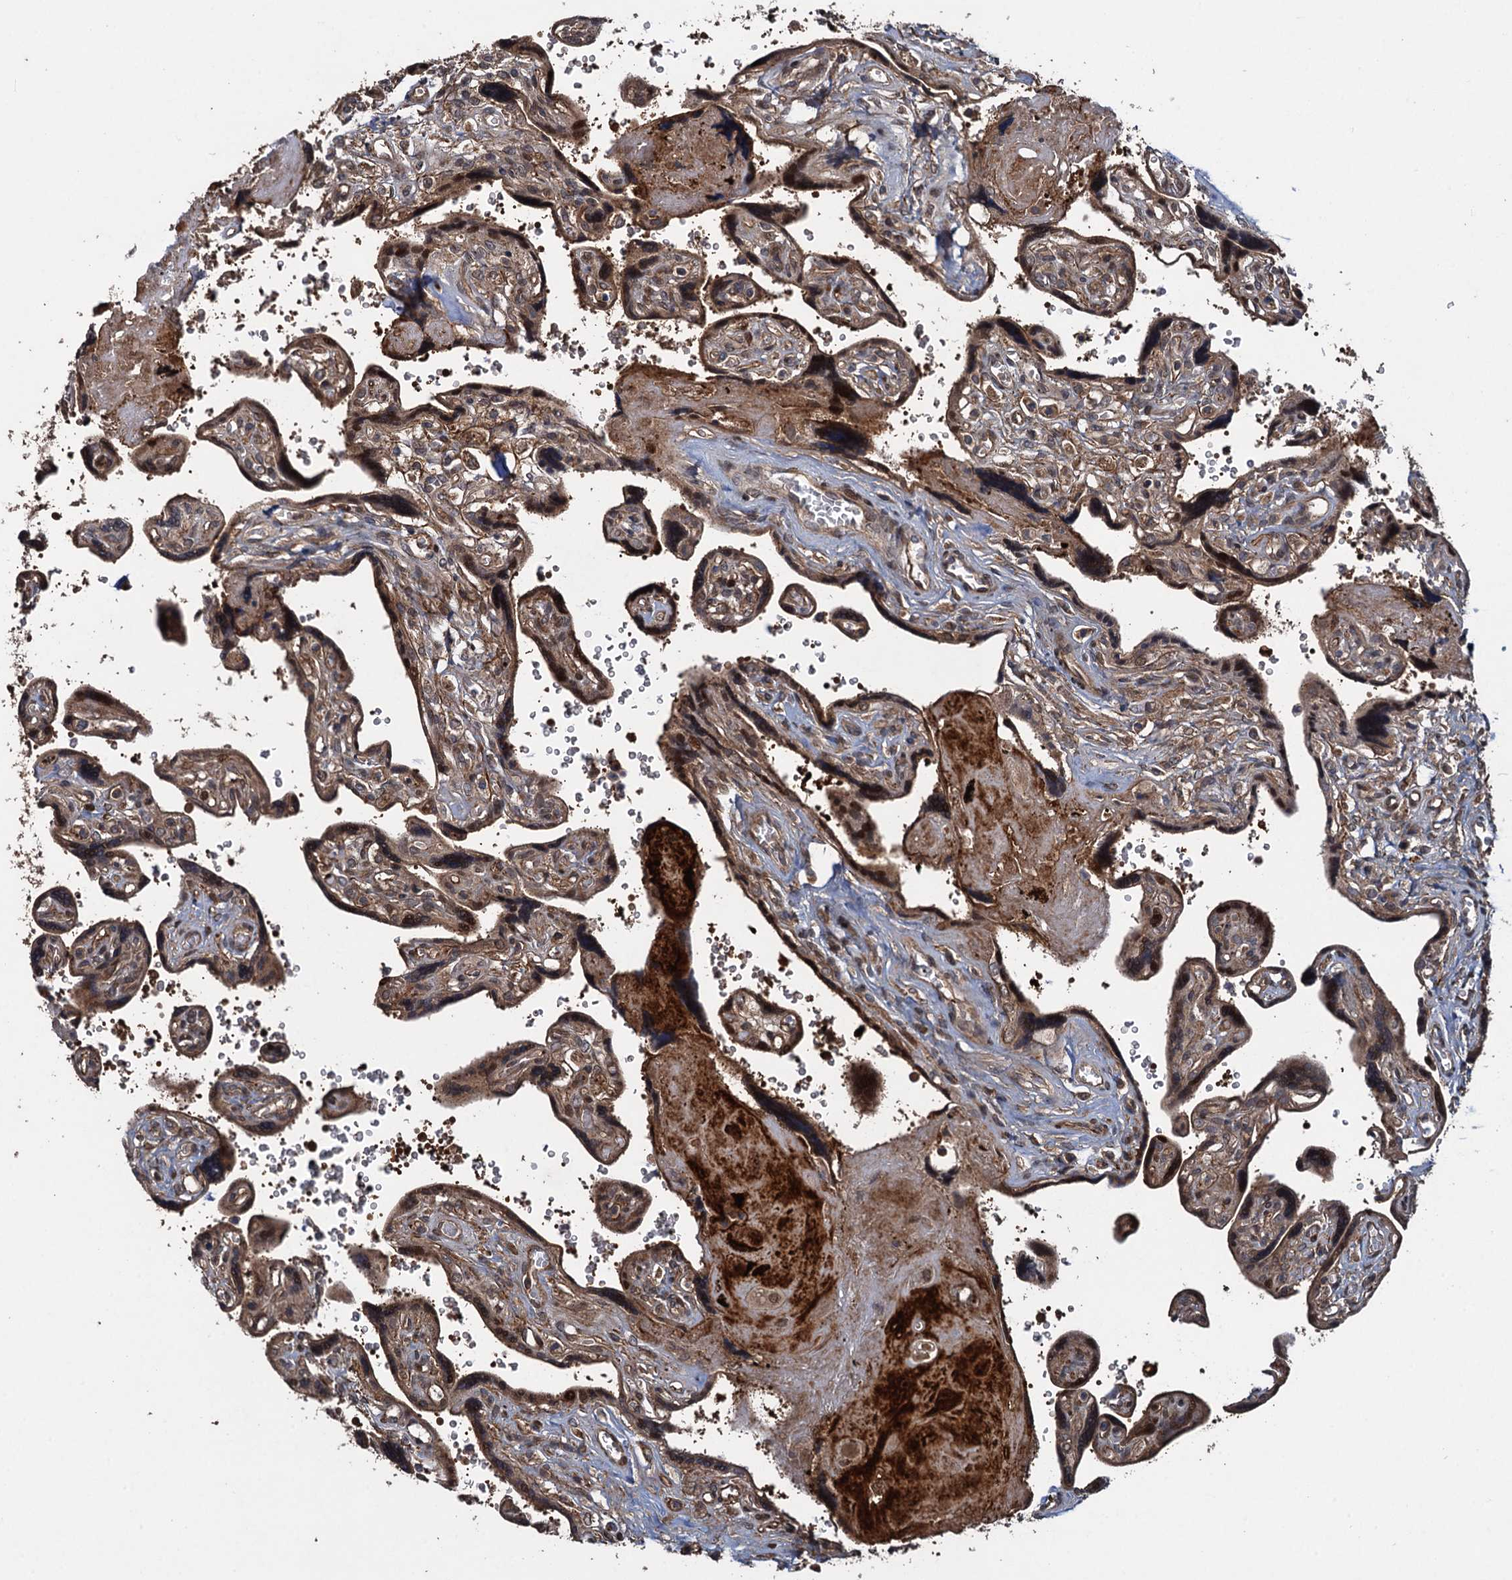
{"staining": {"intensity": "strong", "quantity": ">75%", "location": "cytoplasmic/membranous,nuclear"}, "tissue": "placenta", "cell_type": "Trophoblastic cells", "image_type": "normal", "snomed": [{"axis": "morphology", "description": "Normal tissue, NOS"}, {"axis": "topography", "description": "Placenta"}], "caption": "Placenta stained with IHC exhibits strong cytoplasmic/membranous,nuclear positivity in about >75% of trophoblastic cells. (DAB = brown stain, brightfield microscopy at high magnification).", "gene": "RHOBTB1", "patient": {"sex": "female", "age": 39}}